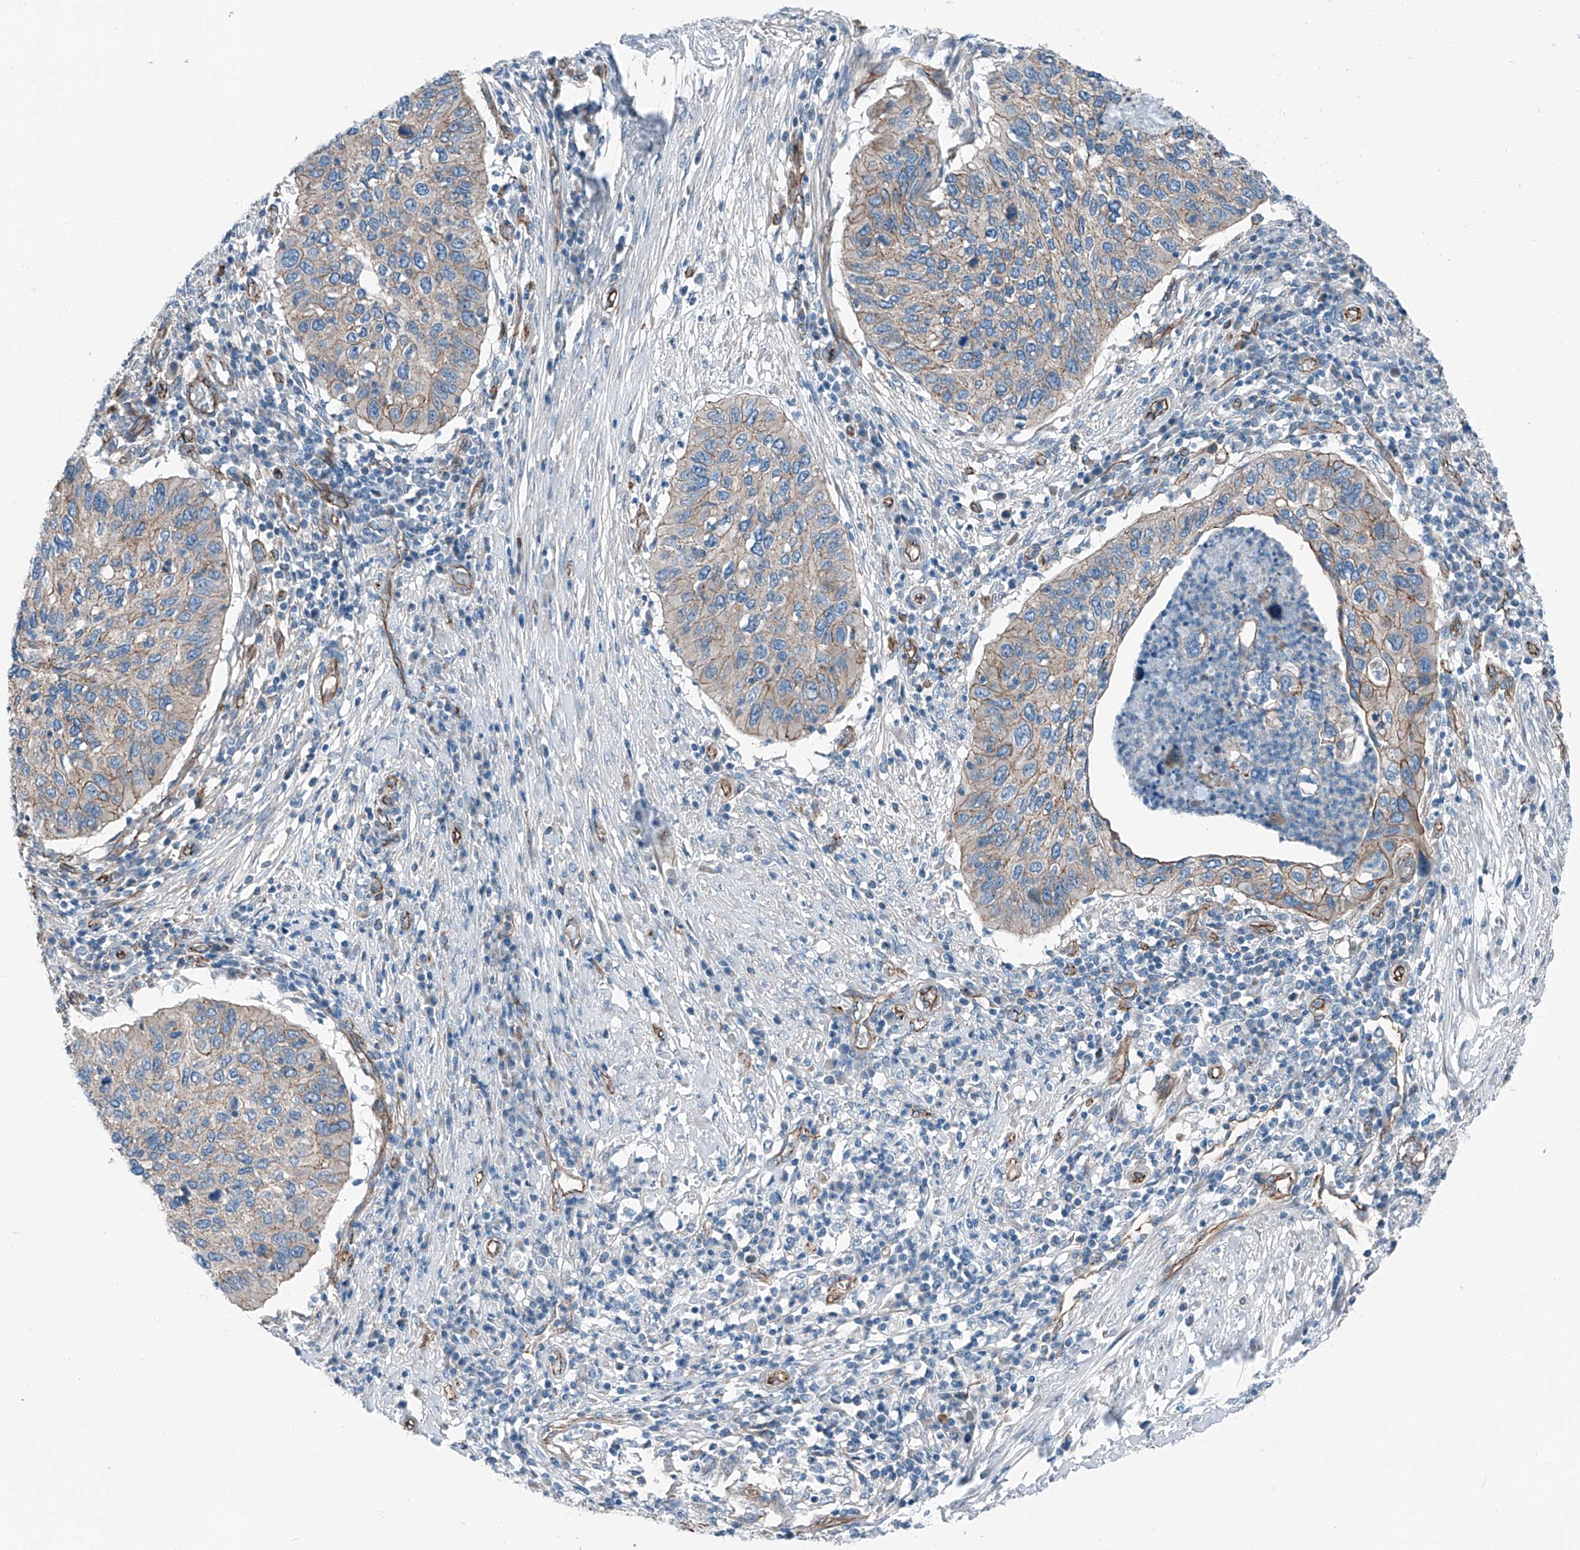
{"staining": {"intensity": "moderate", "quantity": "25%-75%", "location": "cytoplasmic/membranous"}, "tissue": "cervical cancer", "cell_type": "Tumor cells", "image_type": "cancer", "snomed": [{"axis": "morphology", "description": "Squamous cell carcinoma, NOS"}, {"axis": "topography", "description": "Cervix"}], "caption": "Cervical squamous cell carcinoma stained with immunohistochemistry demonstrates moderate cytoplasmic/membranous positivity in approximately 25%-75% of tumor cells.", "gene": "THEMIS2", "patient": {"sex": "female", "age": 38}}